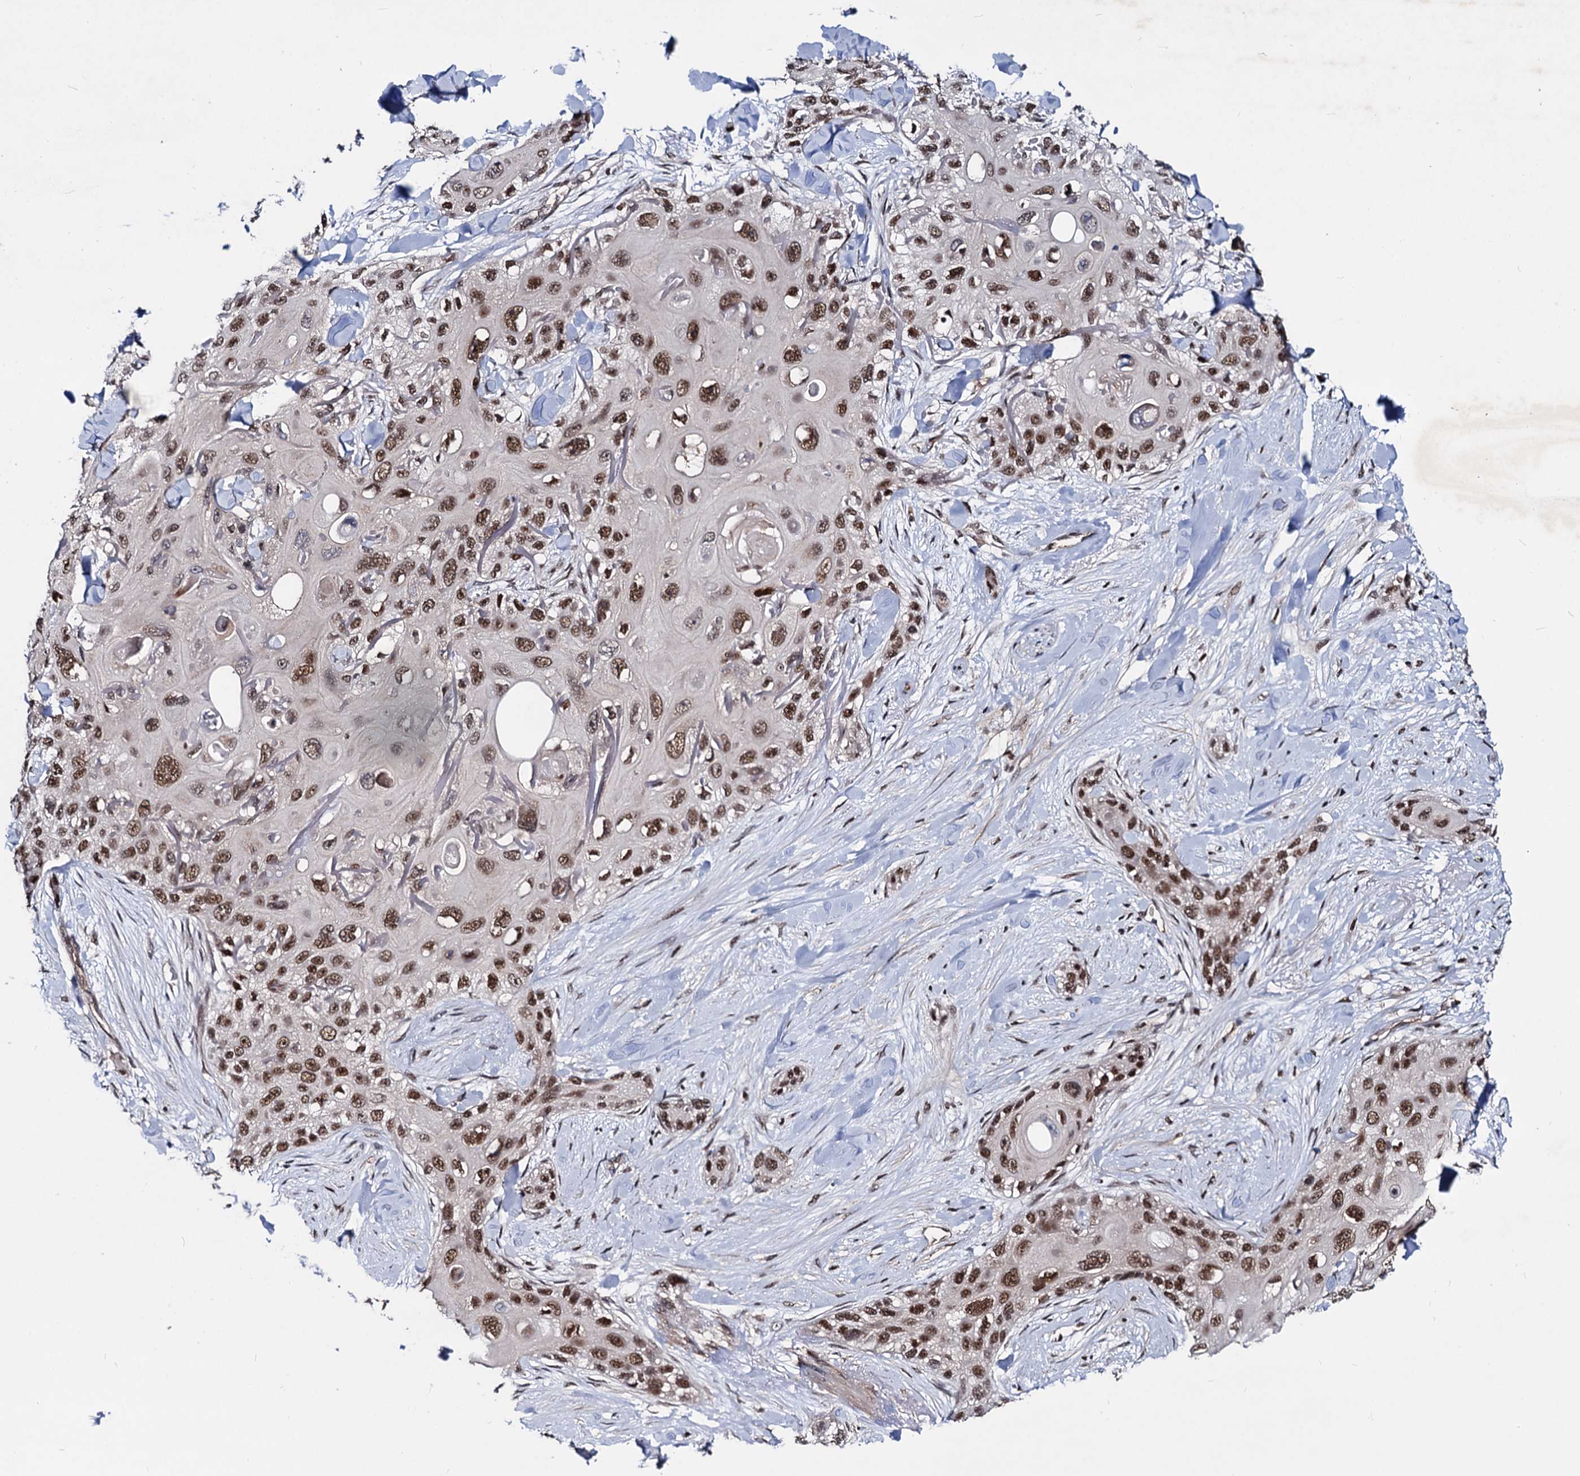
{"staining": {"intensity": "moderate", "quantity": ">75%", "location": "nuclear"}, "tissue": "skin cancer", "cell_type": "Tumor cells", "image_type": "cancer", "snomed": [{"axis": "morphology", "description": "Normal tissue, NOS"}, {"axis": "morphology", "description": "Squamous cell carcinoma, NOS"}, {"axis": "topography", "description": "Skin"}], "caption": "Tumor cells demonstrate medium levels of moderate nuclear staining in approximately >75% of cells in human skin cancer. Nuclei are stained in blue.", "gene": "GALNT11", "patient": {"sex": "male", "age": 72}}